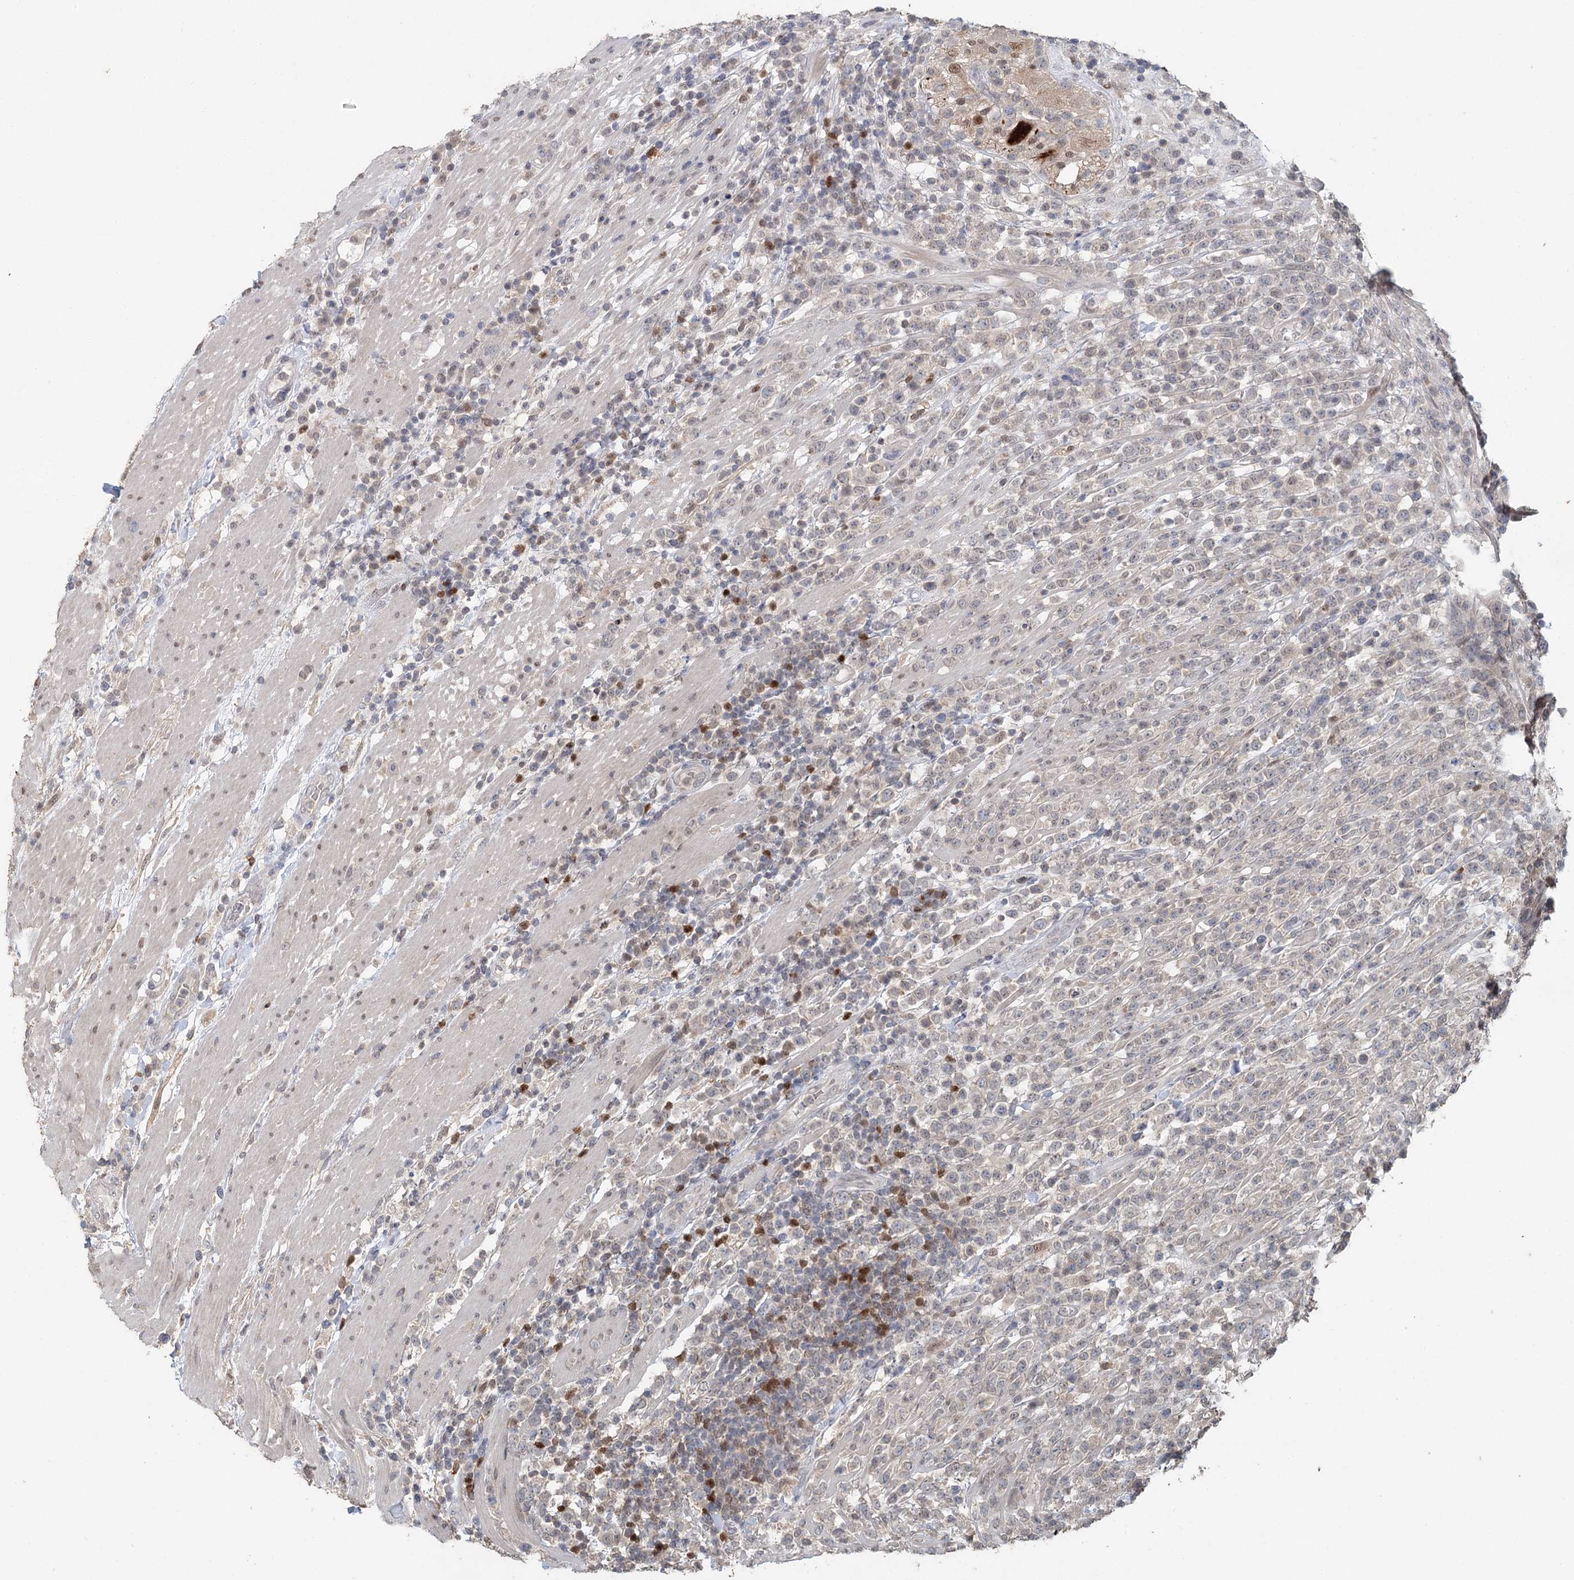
{"staining": {"intensity": "negative", "quantity": "none", "location": "none"}, "tissue": "lymphoma", "cell_type": "Tumor cells", "image_type": "cancer", "snomed": [{"axis": "morphology", "description": "Malignant lymphoma, non-Hodgkin's type, High grade"}, {"axis": "topography", "description": "Colon"}], "caption": "Immunohistochemistry micrograph of neoplastic tissue: lymphoma stained with DAB exhibits no significant protein positivity in tumor cells. (Stains: DAB (3,3'-diaminobenzidine) immunohistochemistry (IHC) with hematoxylin counter stain, Microscopy: brightfield microscopy at high magnification).", "gene": "ADK", "patient": {"sex": "female", "age": 53}}